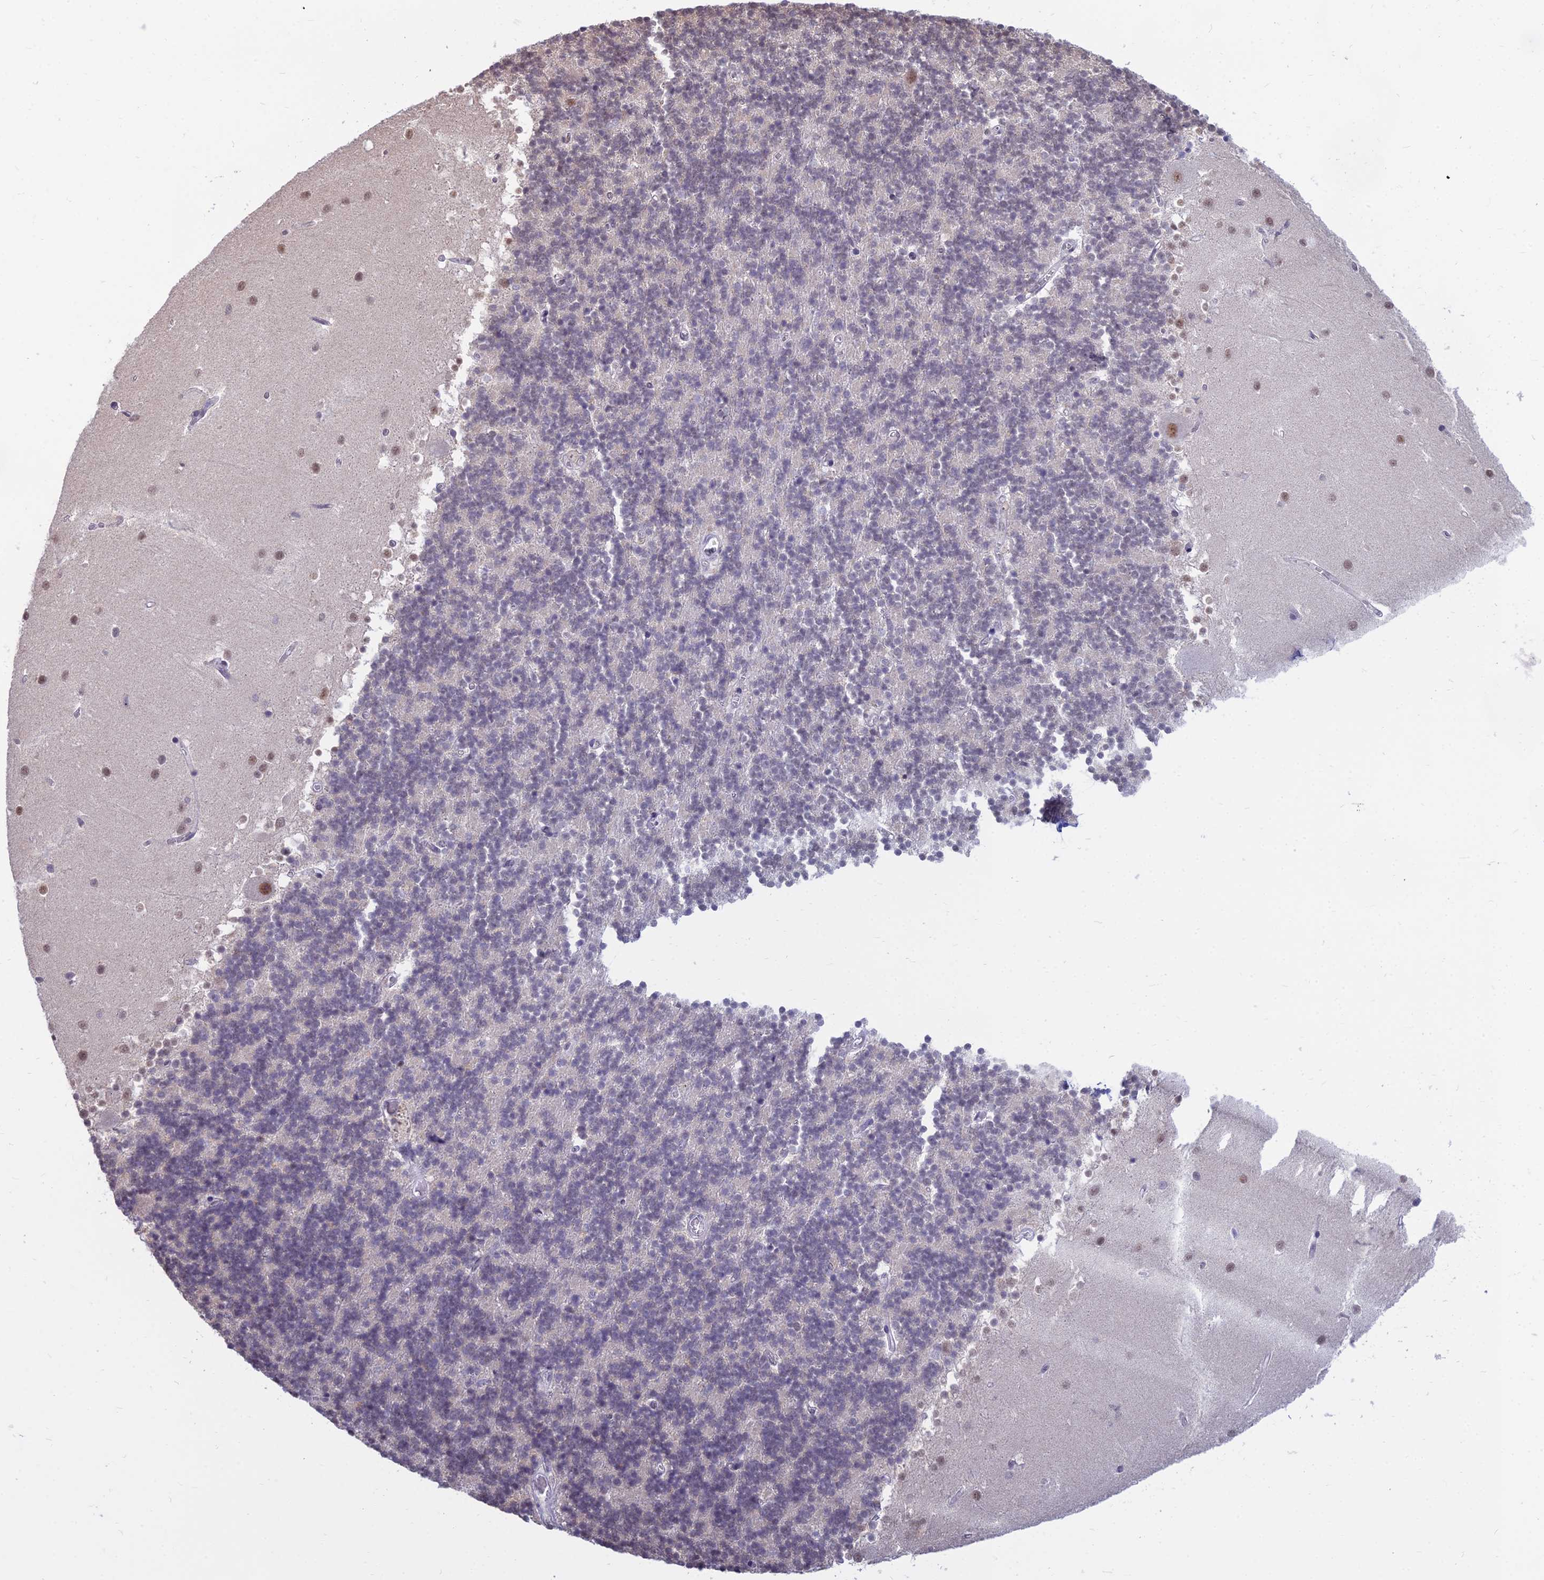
{"staining": {"intensity": "negative", "quantity": "none", "location": "none"}, "tissue": "cerebellum", "cell_type": "Cells in granular layer", "image_type": "normal", "snomed": [{"axis": "morphology", "description": "Normal tissue, NOS"}, {"axis": "topography", "description": "Cerebellum"}], "caption": "Cerebellum was stained to show a protein in brown. There is no significant expression in cells in granular layer. The staining is performed using DAB brown chromogen with nuclei counter-stained in using hematoxylin.", "gene": "SRSF7", "patient": {"sex": "male", "age": 54}}